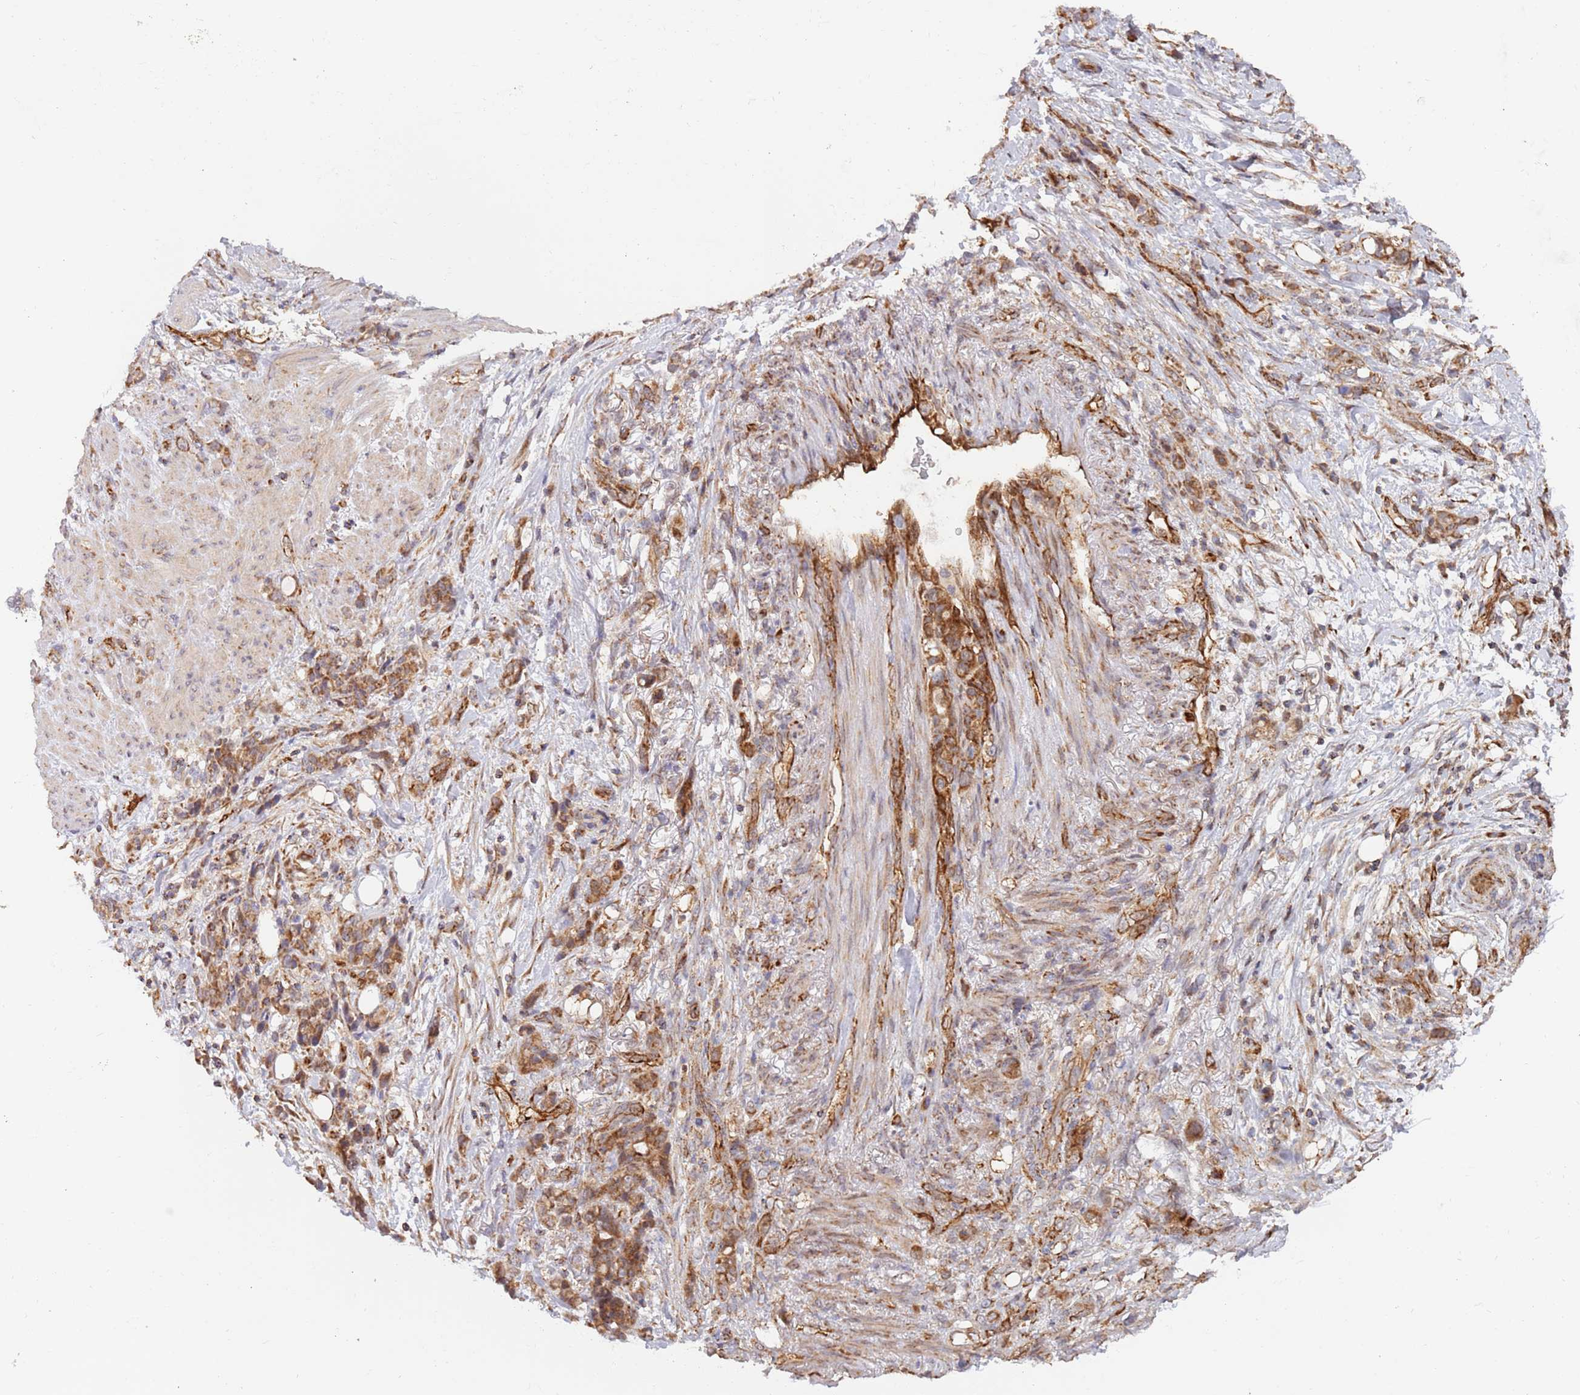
{"staining": {"intensity": "moderate", "quantity": ">75%", "location": "cytoplasmic/membranous"}, "tissue": "stomach cancer", "cell_type": "Tumor cells", "image_type": "cancer", "snomed": [{"axis": "morphology", "description": "Normal tissue, NOS"}, {"axis": "morphology", "description": "Adenocarcinoma, NOS"}, {"axis": "topography", "description": "Stomach"}], "caption": "Moderate cytoplasmic/membranous expression for a protein is appreciated in about >75% of tumor cells of stomach adenocarcinoma using immunohistochemistry (IHC).", "gene": "GUK1", "patient": {"sex": "female", "age": 79}}